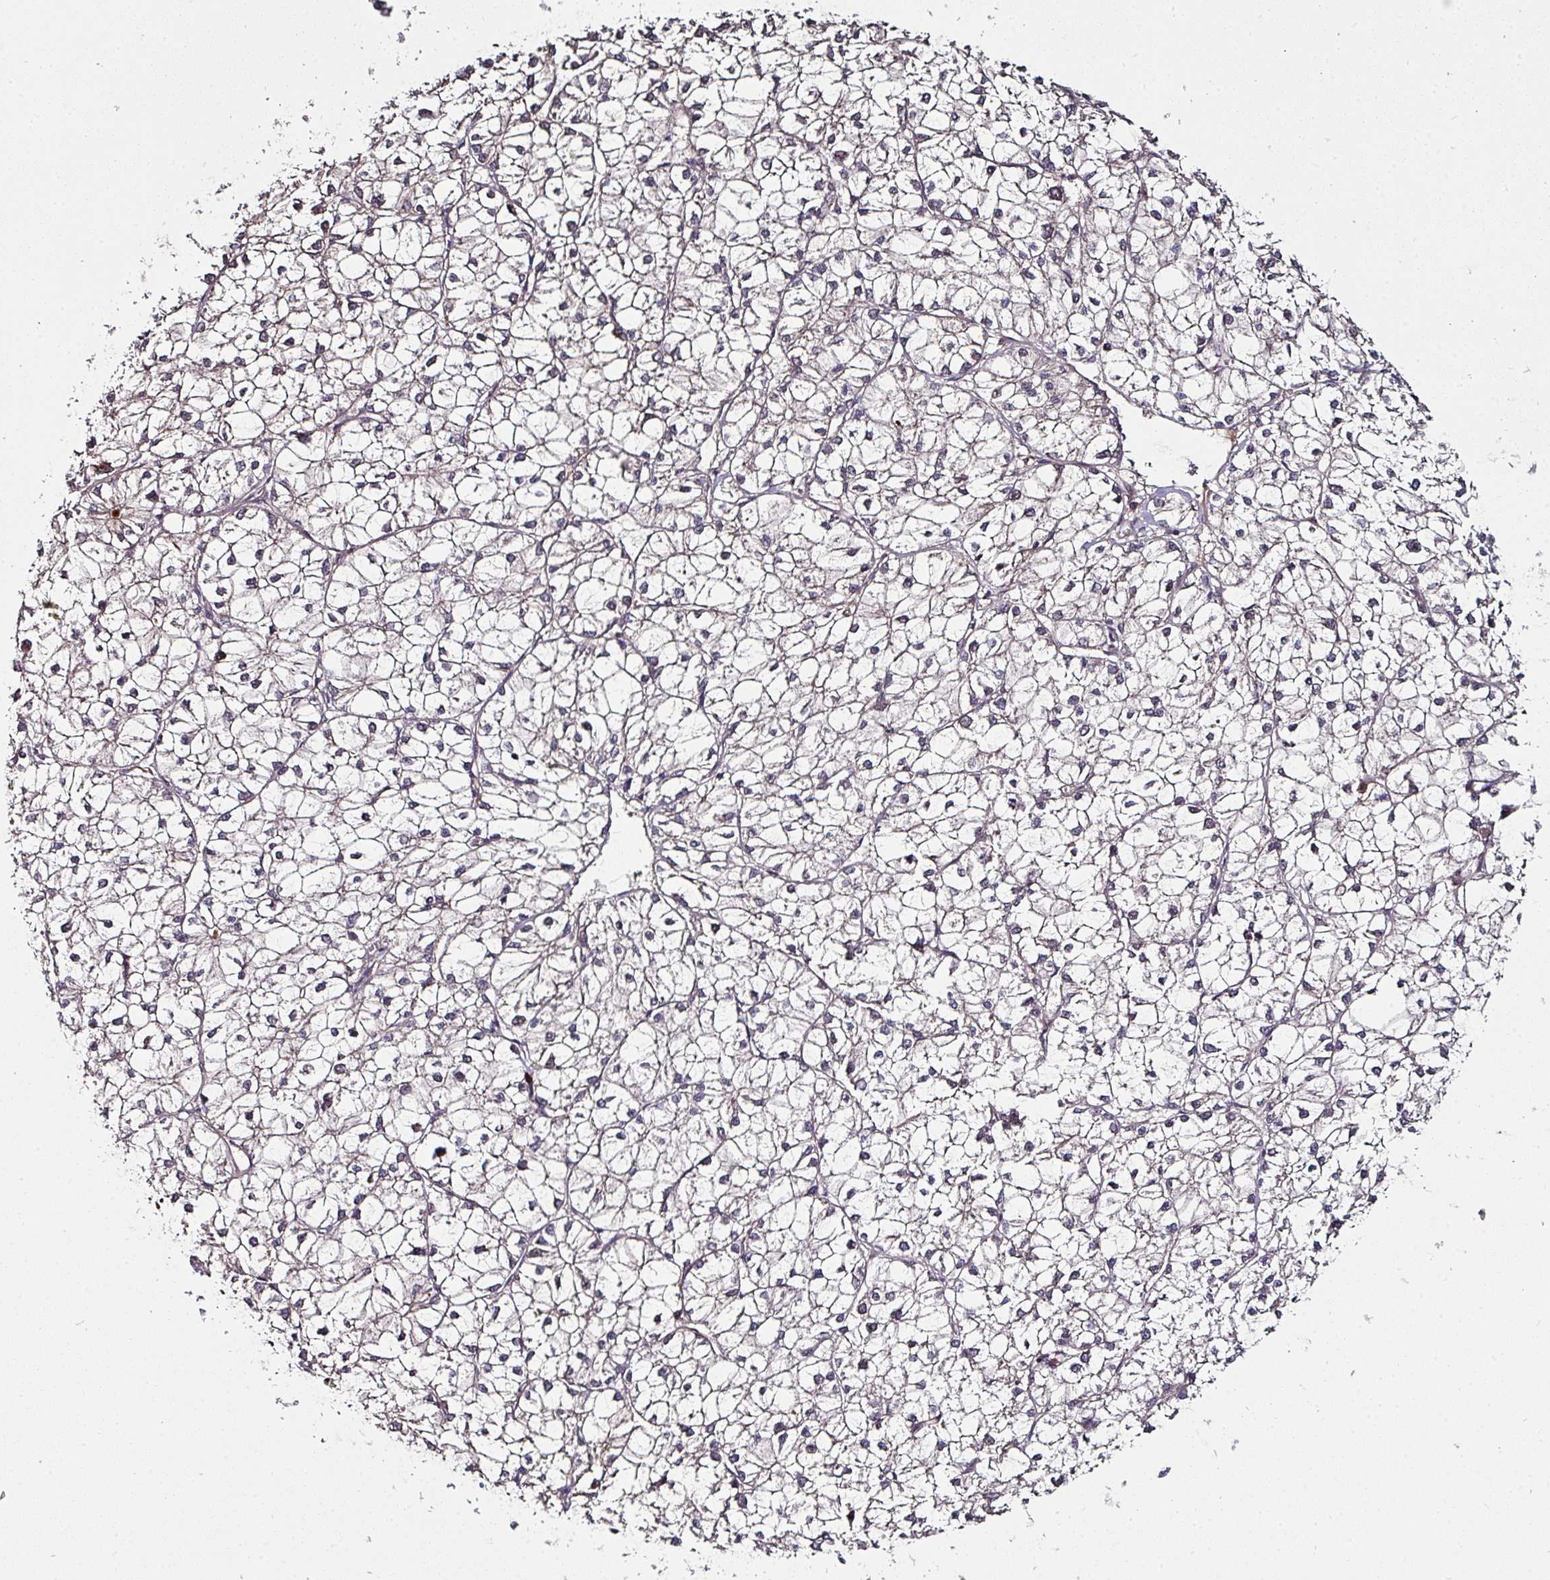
{"staining": {"intensity": "negative", "quantity": "none", "location": "none"}, "tissue": "liver cancer", "cell_type": "Tumor cells", "image_type": "cancer", "snomed": [{"axis": "morphology", "description": "Carcinoma, Hepatocellular, NOS"}, {"axis": "topography", "description": "Liver"}], "caption": "Immunohistochemistry micrograph of neoplastic tissue: human liver cancer stained with DAB displays no significant protein positivity in tumor cells.", "gene": "CTDSP2", "patient": {"sex": "female", "age": 43}}